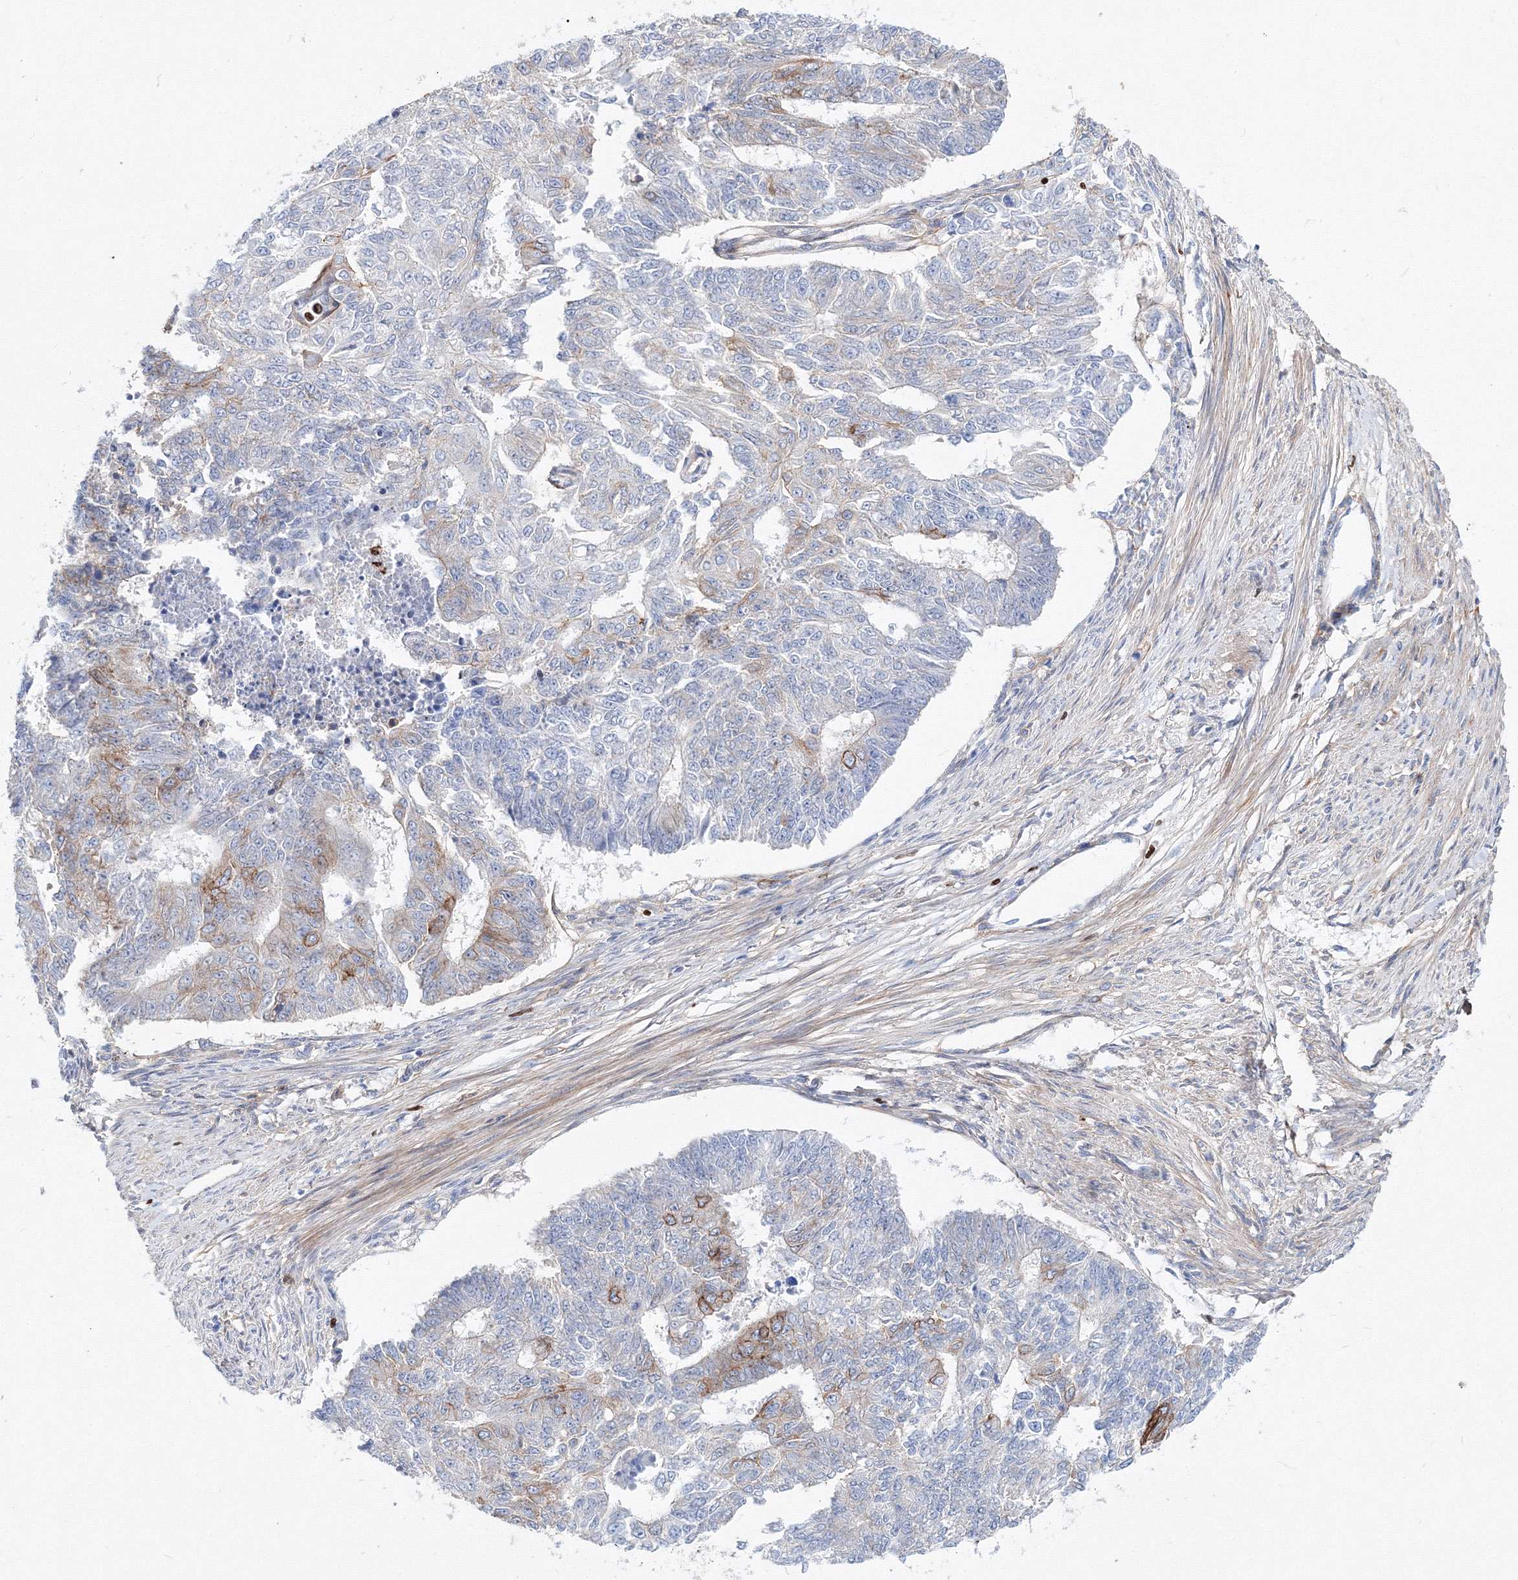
{"staining": {"intensity": "moderate", "quantity": "<25%", "location": "cytoplasmic/membranous"}, "tissue": "endometrial cancer", "cell_type": "Tumor cells", "image_type": "cancer", "snomed": [{"axis": "morphology", "description": "Adenocarcinoma, NOS"}, {"axis": "topography", "description": "Endometrium"}], "caption": "An image of human endometrial cancer stained for a protein shows moderate cytoplasmic/membranous brown staining in tumor cells. The staining is performed using DAB (3,3'-diaminobenzidine) brown chromogen to label protein expression. The nuclei are counter-stained blue using hematoxylin.", "gene": "C11orf52", "patient": {"sex": "female", "age": 32}}